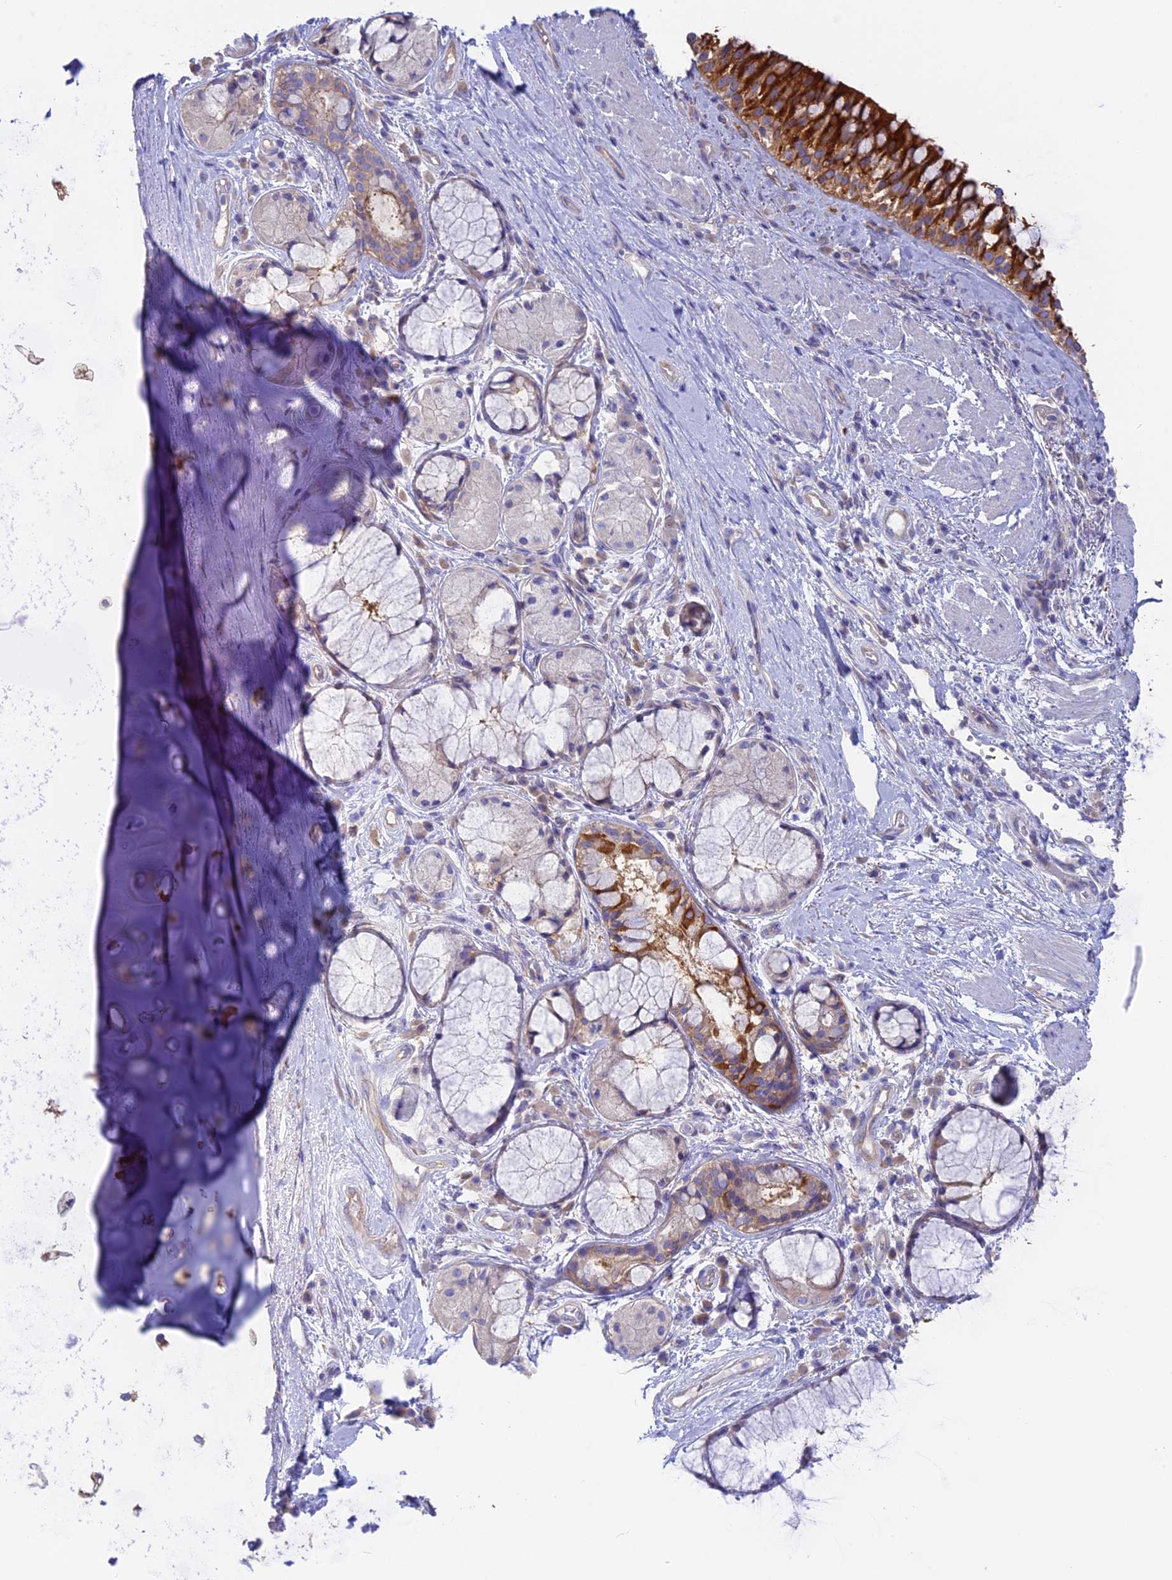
{"staining": {"intensity": "negative", "quantity": "none", "location": "none"}, "tissue": "adipose tissue", "cell_type": "Adipocytes", "image_type": "normal", "snomed": [{"axis": "morphology", "description": "Normal tissue, NOS"}, {"axis": "morphology", "description": "Squamous cell carcinoma, NOS"}, {"axis": "topography", "description": "Bronchus"}, {"axis": "topography", "description": "Lung"}], "caption": "The IHC micrograph has no significant expression in adipocytes of adipose tissue.", "gene": "LZTFL1", "patient": {"sex": "male", "age": 64}}